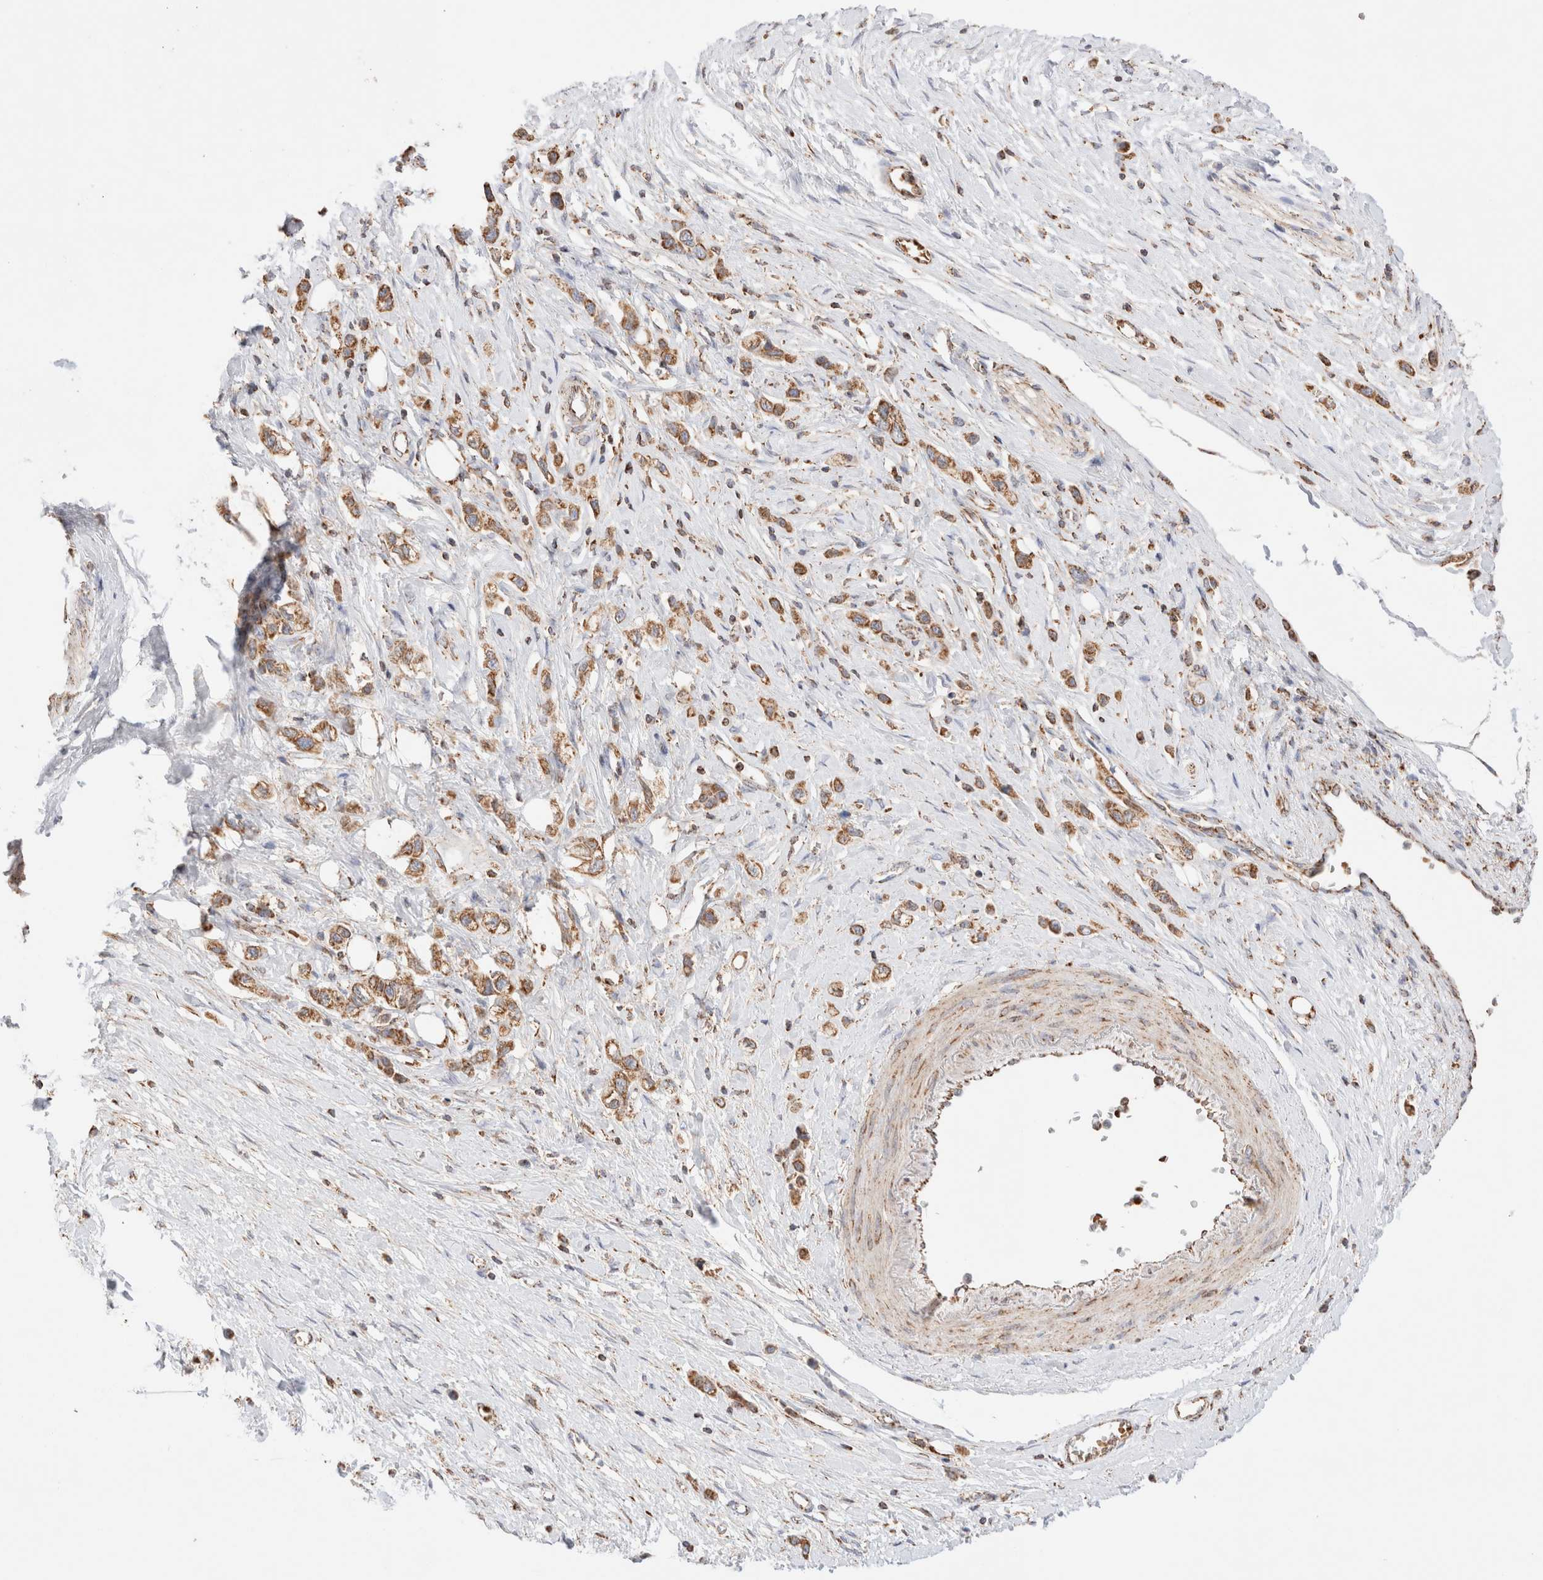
{"staining": {"intensity": "moderate", "quantity": ">75%", "location": "cytoplasmic/membranous"}, "tissue": "stomach cancer", "cell_type": "Tumor cells", "image_type": "cancer", "snomed": [{"axis": "morphology", "description": "Adenocarcinoma, NOS"}, {"axis": "topography", "description": "Stomach"}], "caption": "Stomach cancer (adenocarcinoma) tissue demonstrates moderate cytoplasmic/membranous expression in approximately >75% of tumor cells", "gene": "TMPPE", "patient": {"sex": "female", "age": 65}}